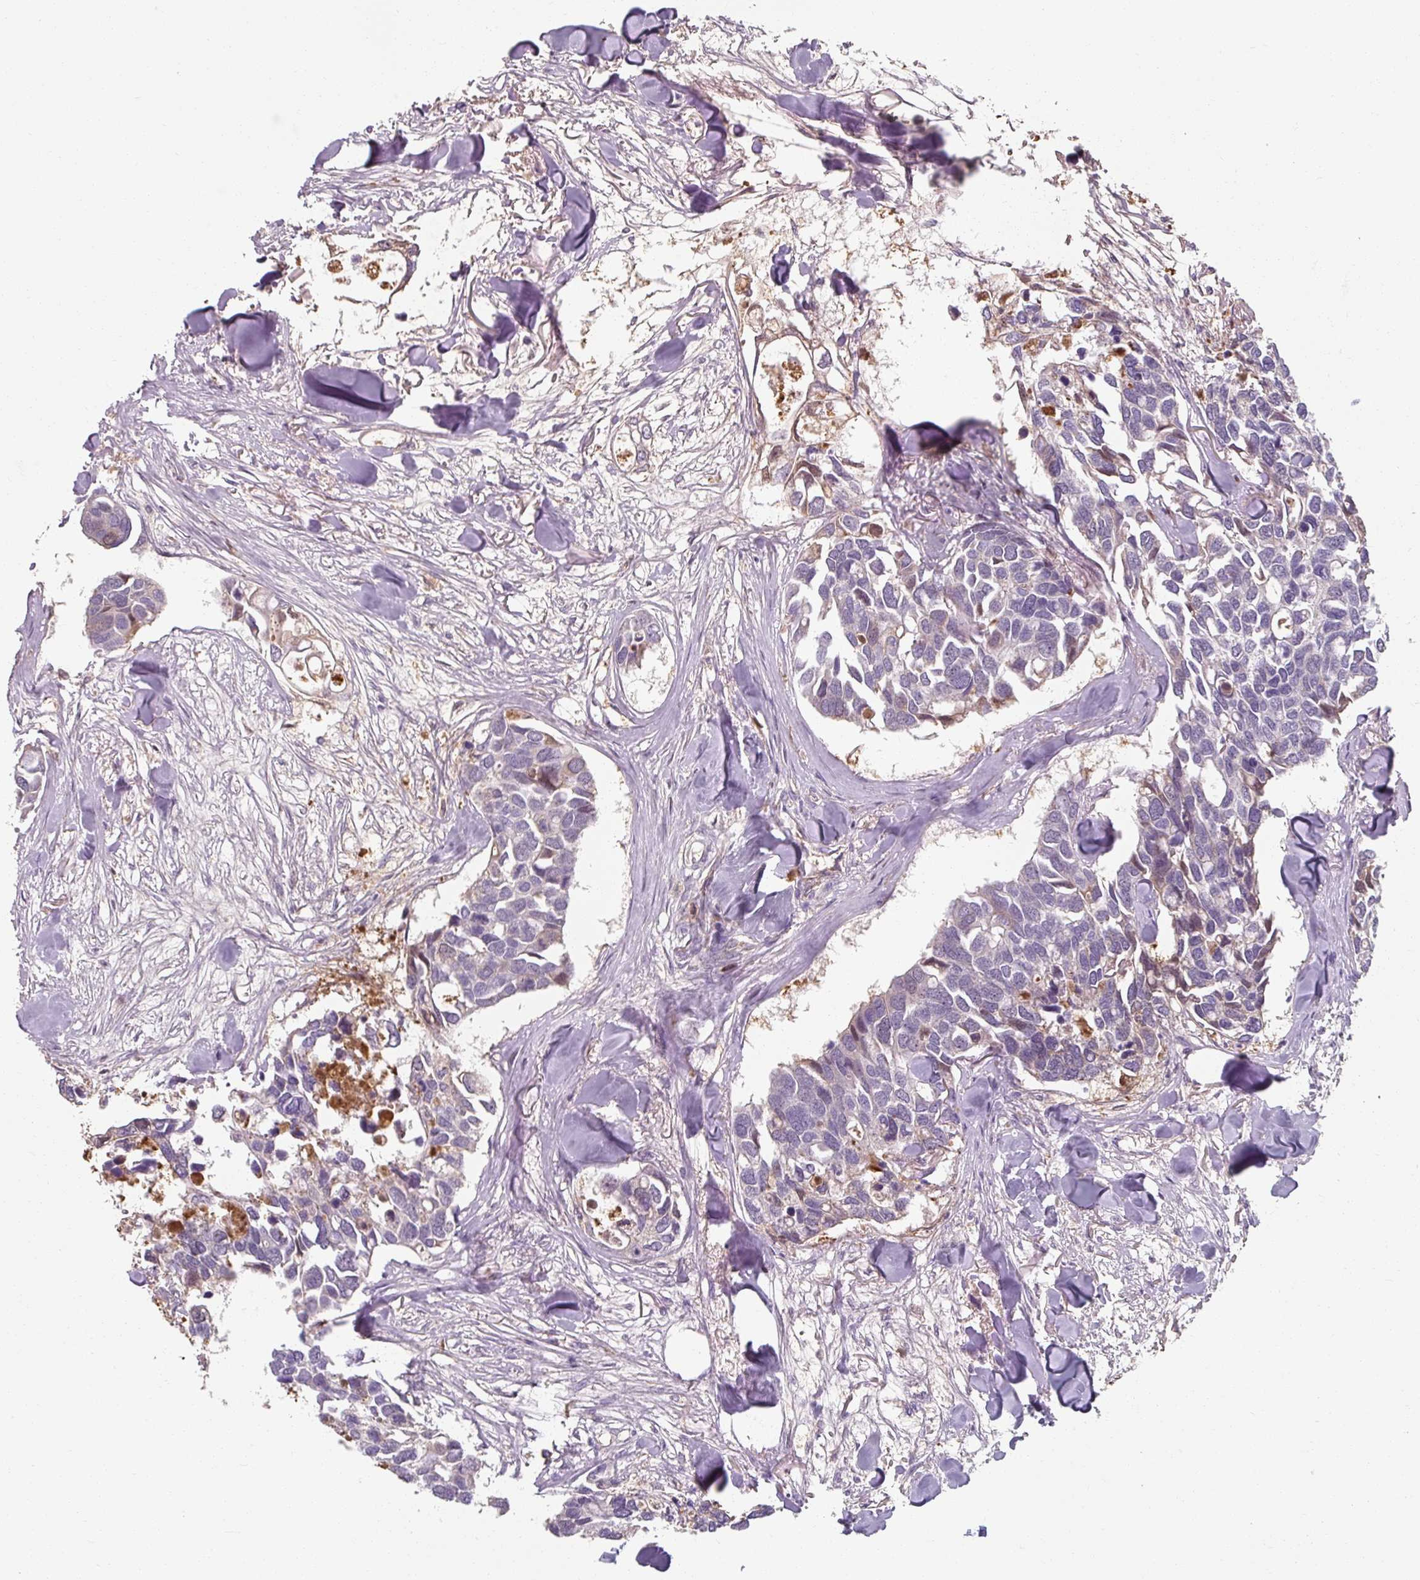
{"staining": {"intensity": "negative", "quantity": "none", "location": "none"}, "tissue": "breast cancer", "cell_type": "Tumor cells", "image_type": "cancer", "snomed": [{"axis": "morphology", "description": "Duct carcinoma"}, {"axis": "topography", "description": "Breast"}], "caption": "Histopathology image shows no significant protein expression in tumor cells of breast invasive ductal carcinoma. (DAB (3,3'-diaminobenzidine) immunohistochemistry (IHC) visualized using brightfield microscopy, high magnification).", "gene": "TSEN54", "patient": {"sex": "female", "age": 83}}